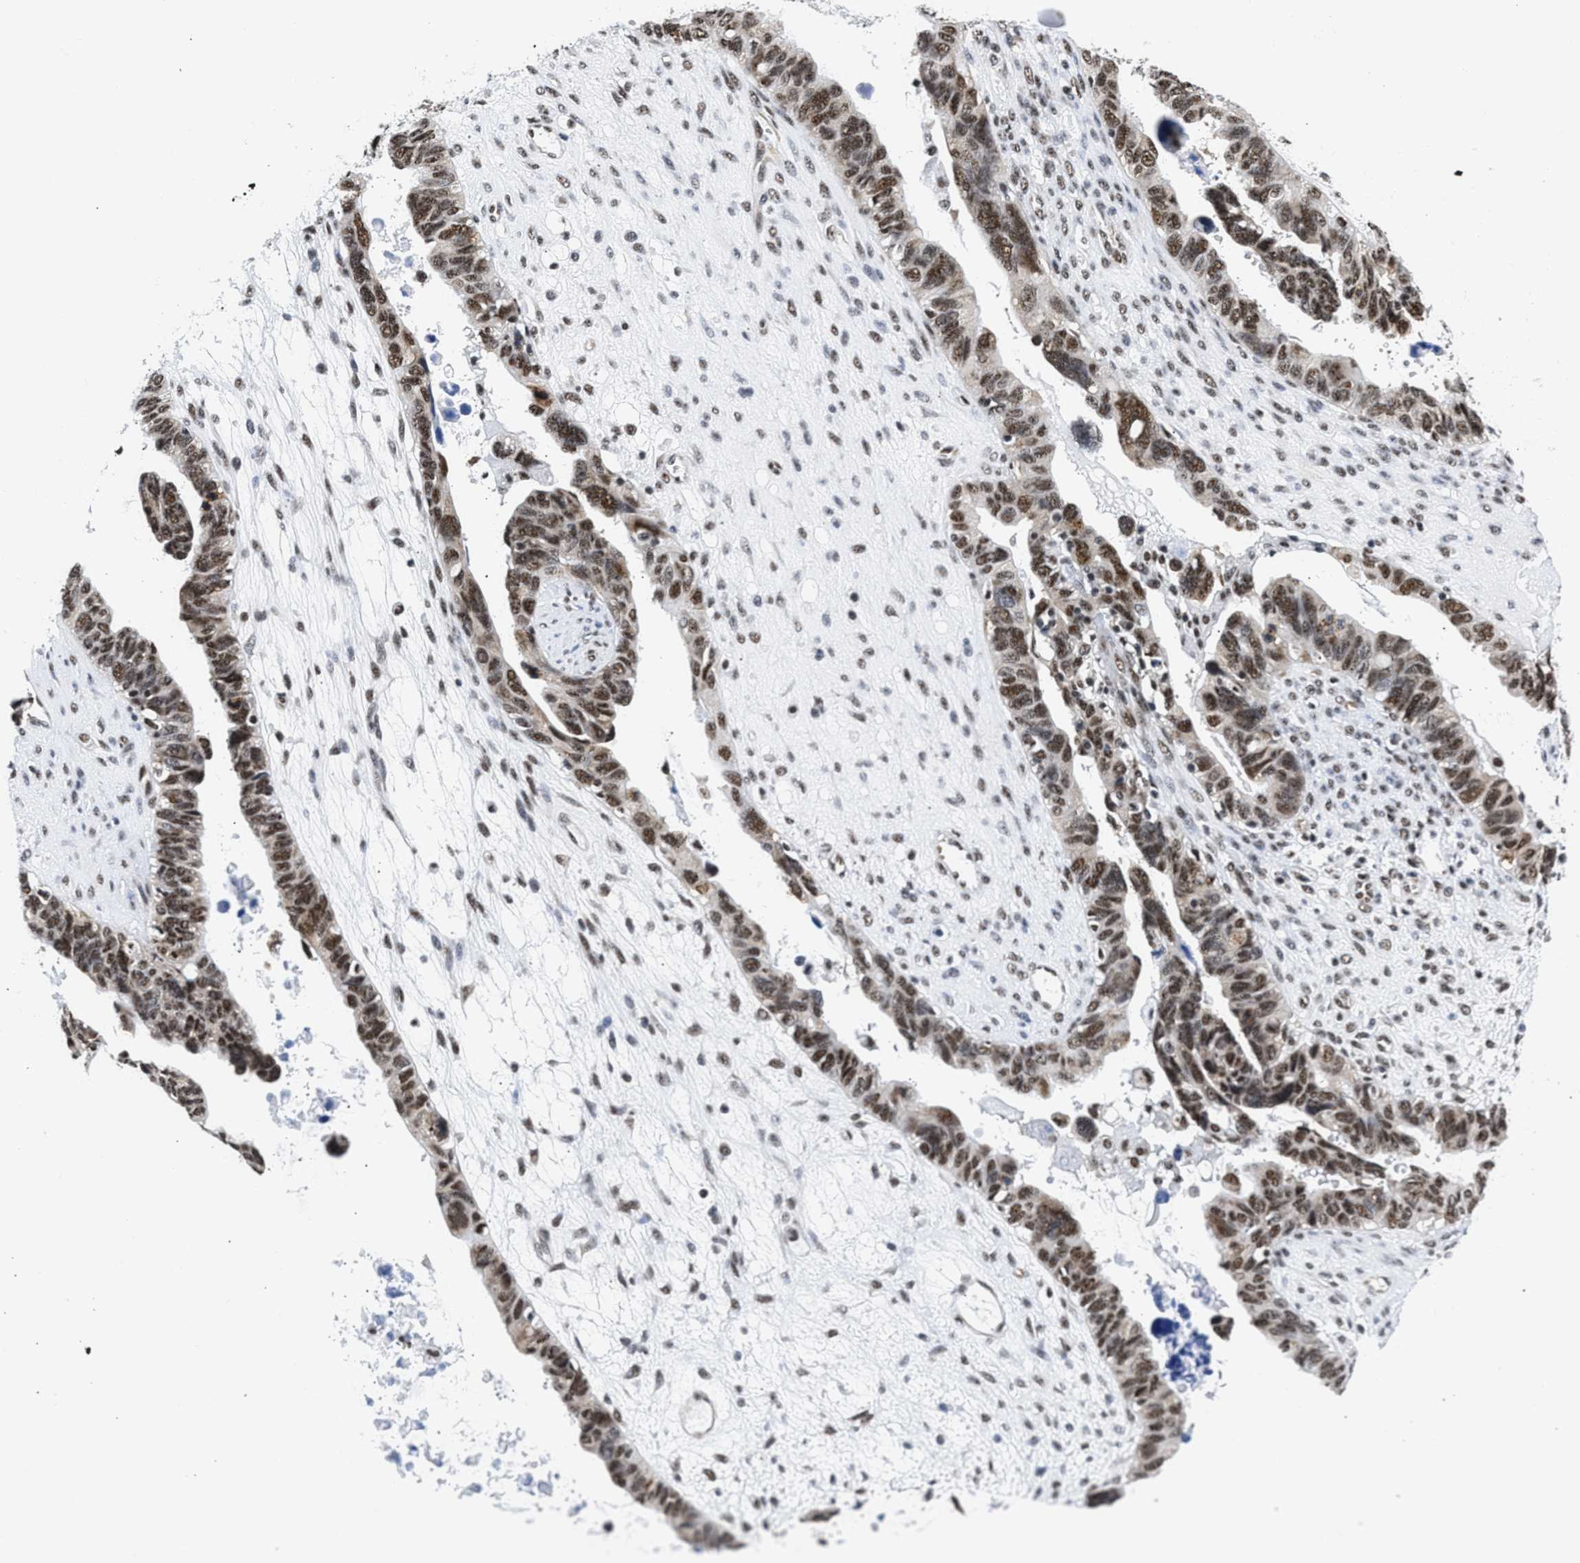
{"staining": {"intensity": "moderate", "quantity": ">75%", "location": "nuclear"}, "tissue": "ovarian cancer", "cell_type": "Tumor cells", "image_type": "cancer", "snomed": [{"axis": "morphology", "description": "Cystadenocarcinoma, serous, NOS"}, {"axis": "topography", "description": "Ovary"}], "caption": "Immunohistochemical staining of human ovarian cancer demonstrates medium levels of moderate nuclear staining in about >75% of tumor cells.", "gene": "RBM8A", "patient": {"sex": "female", "age": 79}}